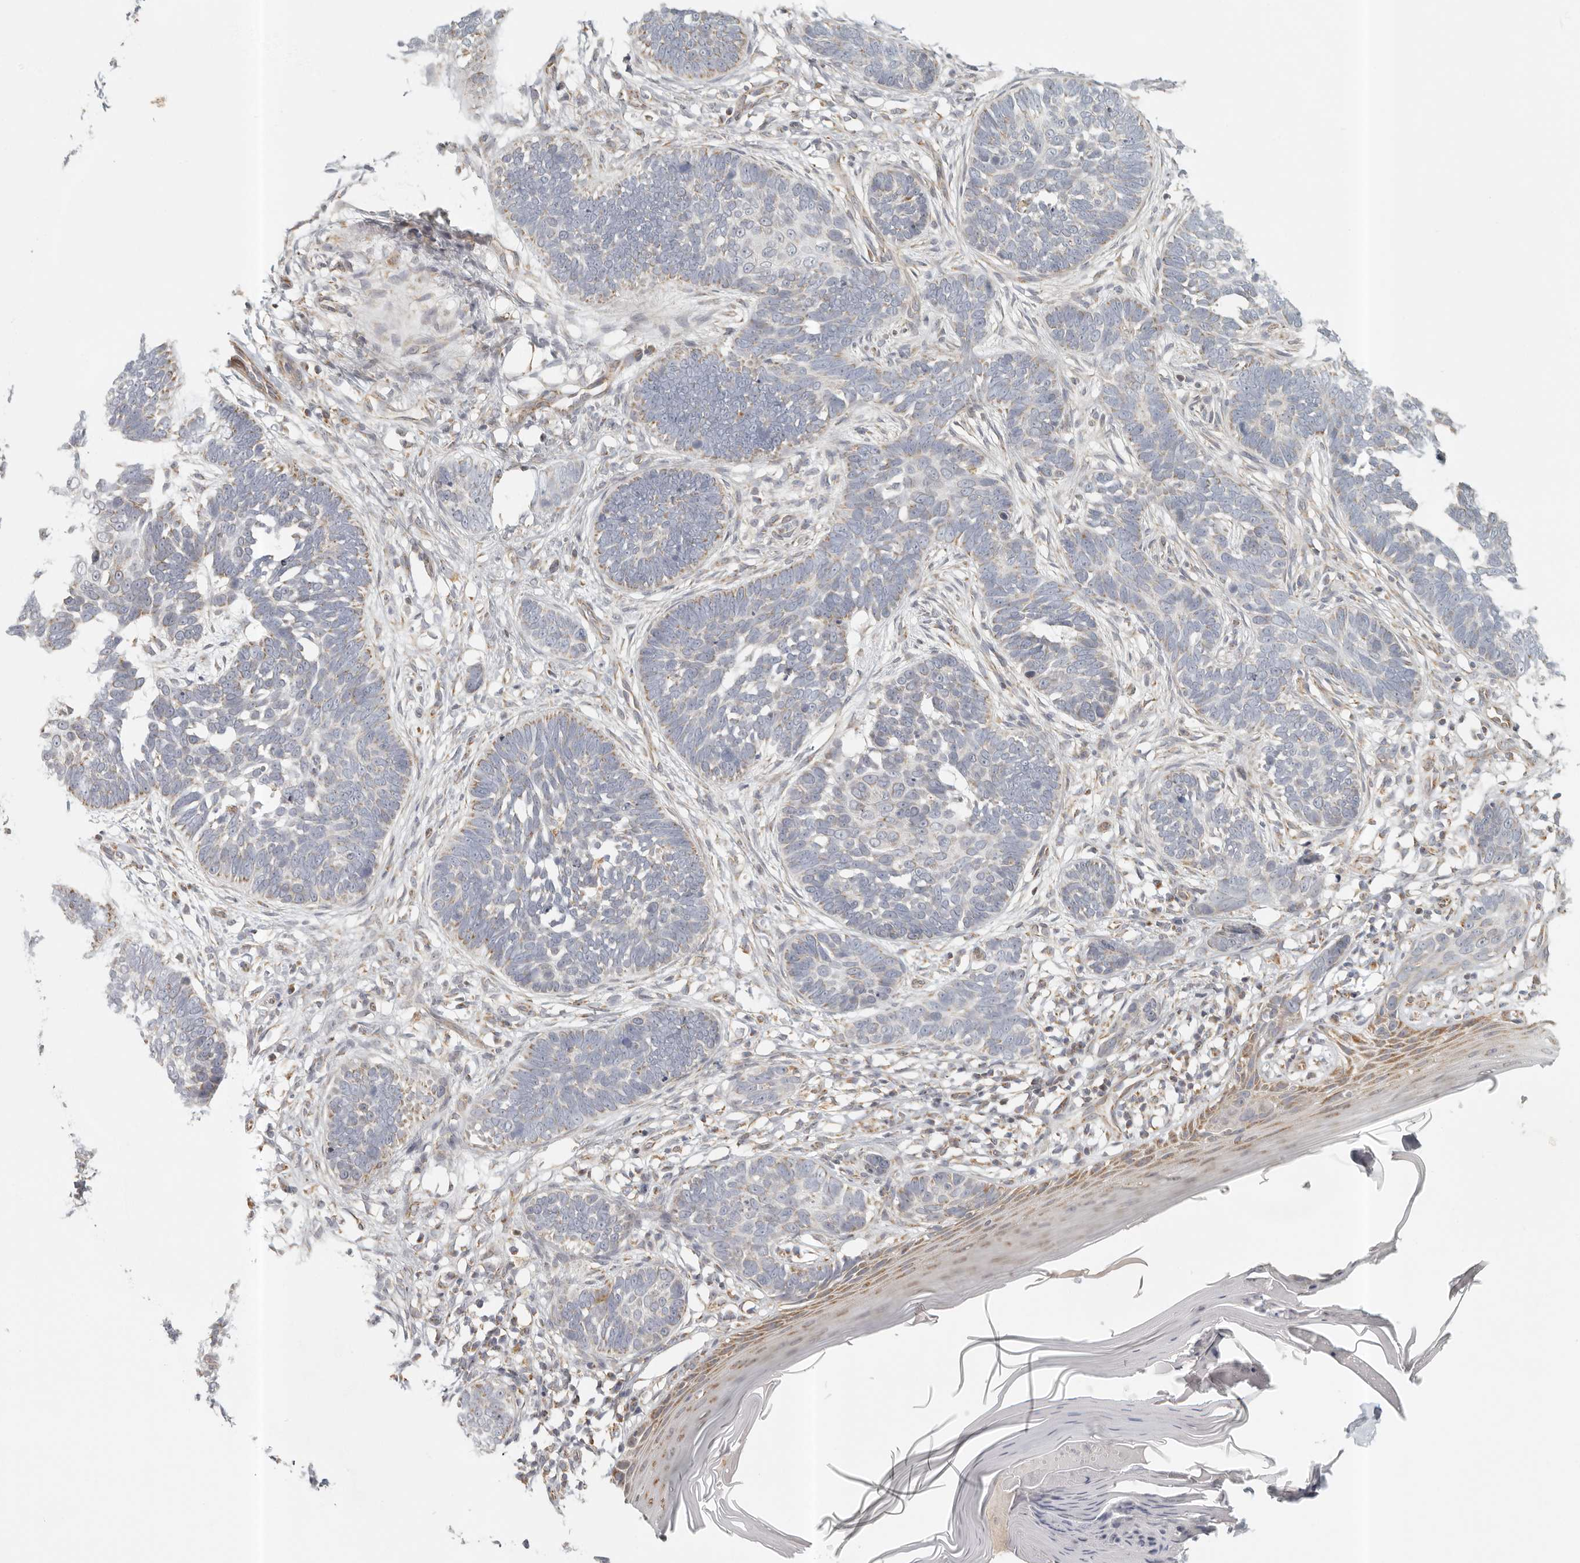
{"staining": {"intensity": "moderate", "quantity": "<25%", "location": "cytoplasmic/membranous"}, "tissue": "skin cancer", "cell_type": "Tumor cells", "image_type": "cancer", "snomed": [{"axis": "morphology", "description": "Normal tissue, NOS"}, {"axis": "morphology", "description": "Basal cell carcinoma"}, {"axis": "topography", "description": "Skin"}], "caption": "Human basal cell carcinoma (skin) stained for a protein (brown) exhibits moderate cytoplasmic/membranous positive positivity in about <25% of tumor cells.", "gene": "KDF1", "patient": {"sex": "male", "age": 77}}